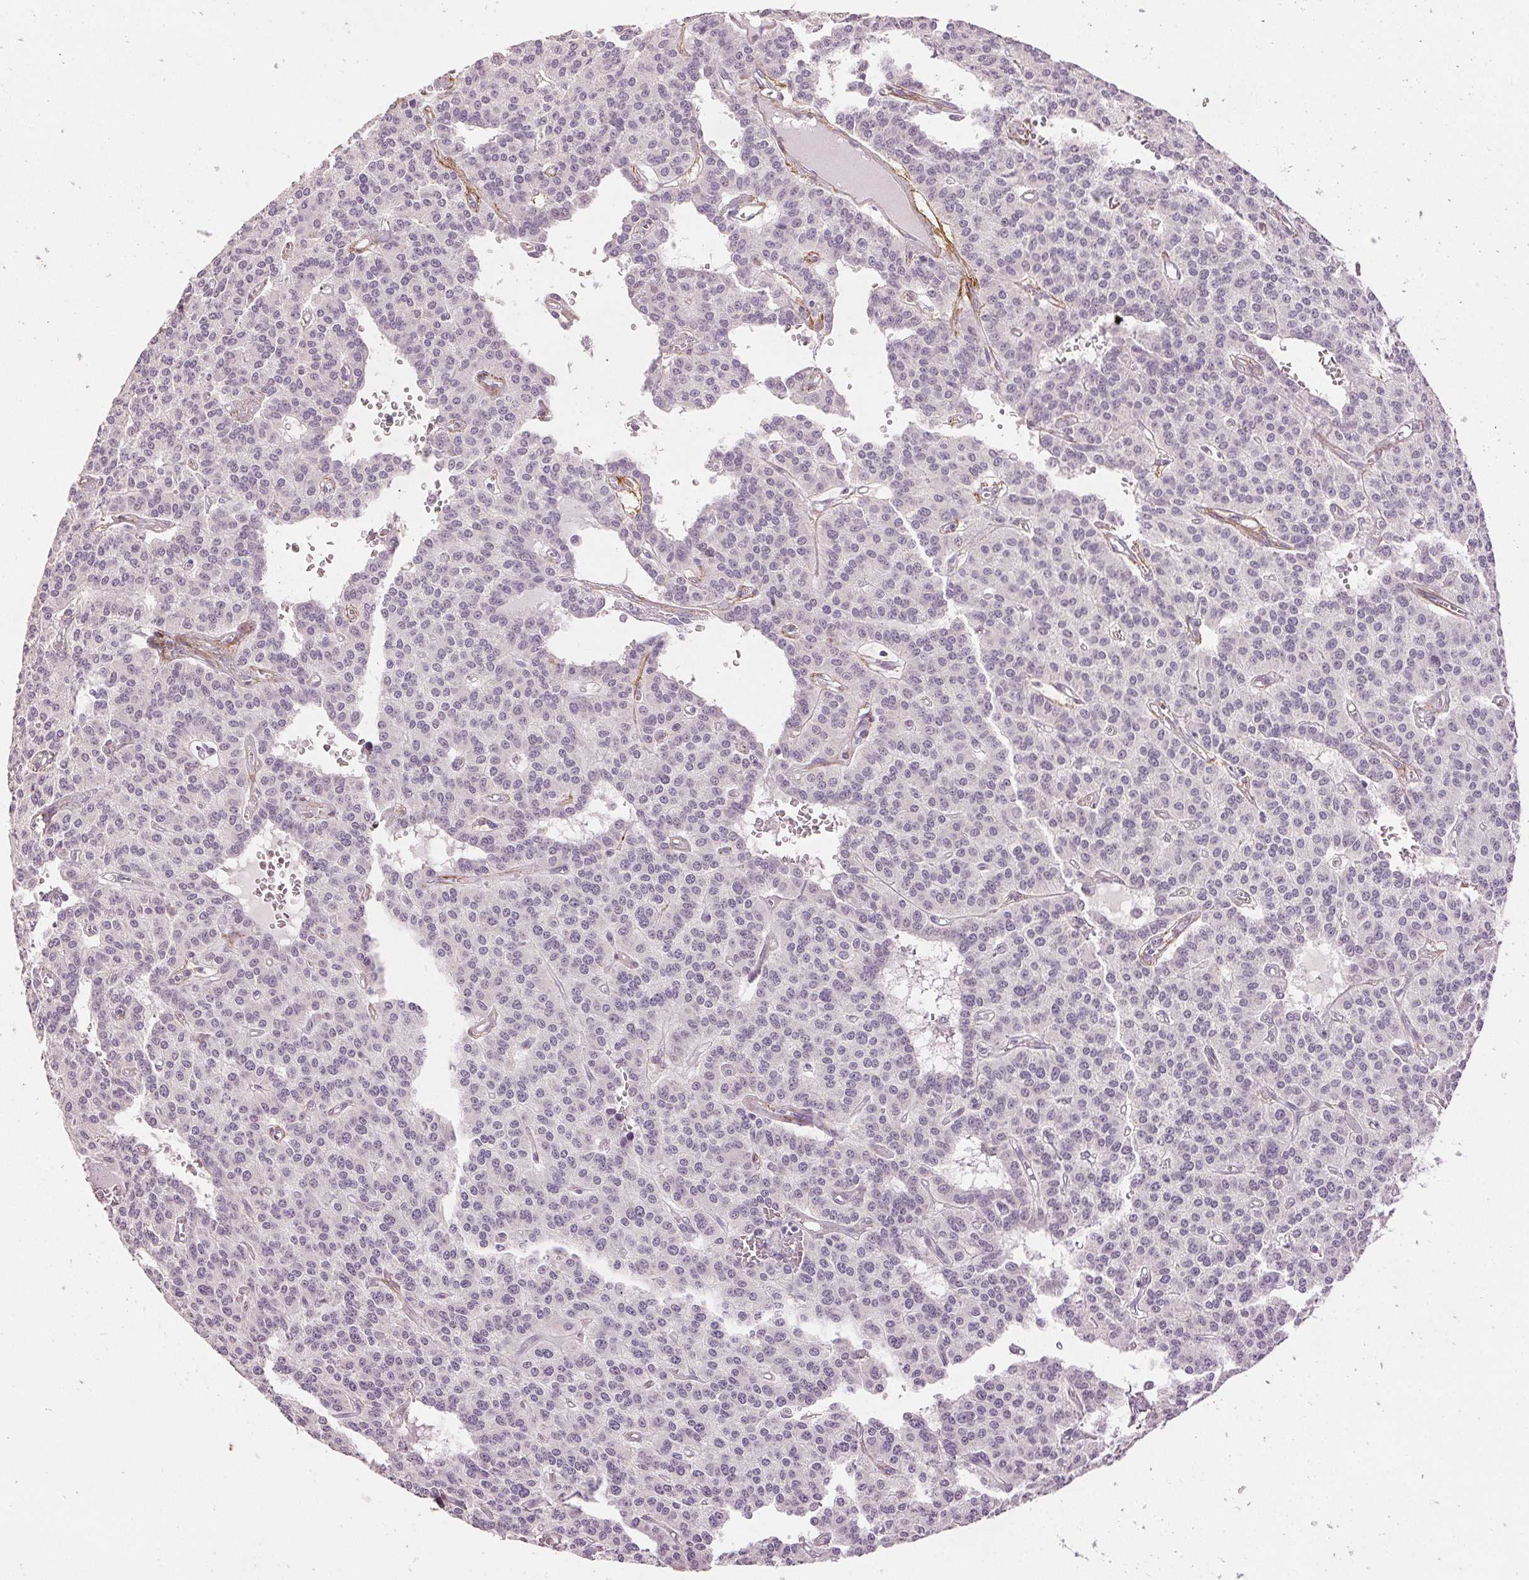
{"staining": {"intensity": "negative", "quantity": "none", "location": "none"}, "tissue": "carcinoid", "cell_type": "Tumor cells", "image_type": "cancer", "snomed": [{"axis": "morphology", "description": "Carcinoid, malignant, NOS"}, {"axis": "topography", "description": "Lung"}], "caption": "The immunohistochemistry histopathology image has no significant expression in tumor cells of carcinoid tissue.", "gene": "FBN1", "patient": {"sex": "female", "age": 71}}